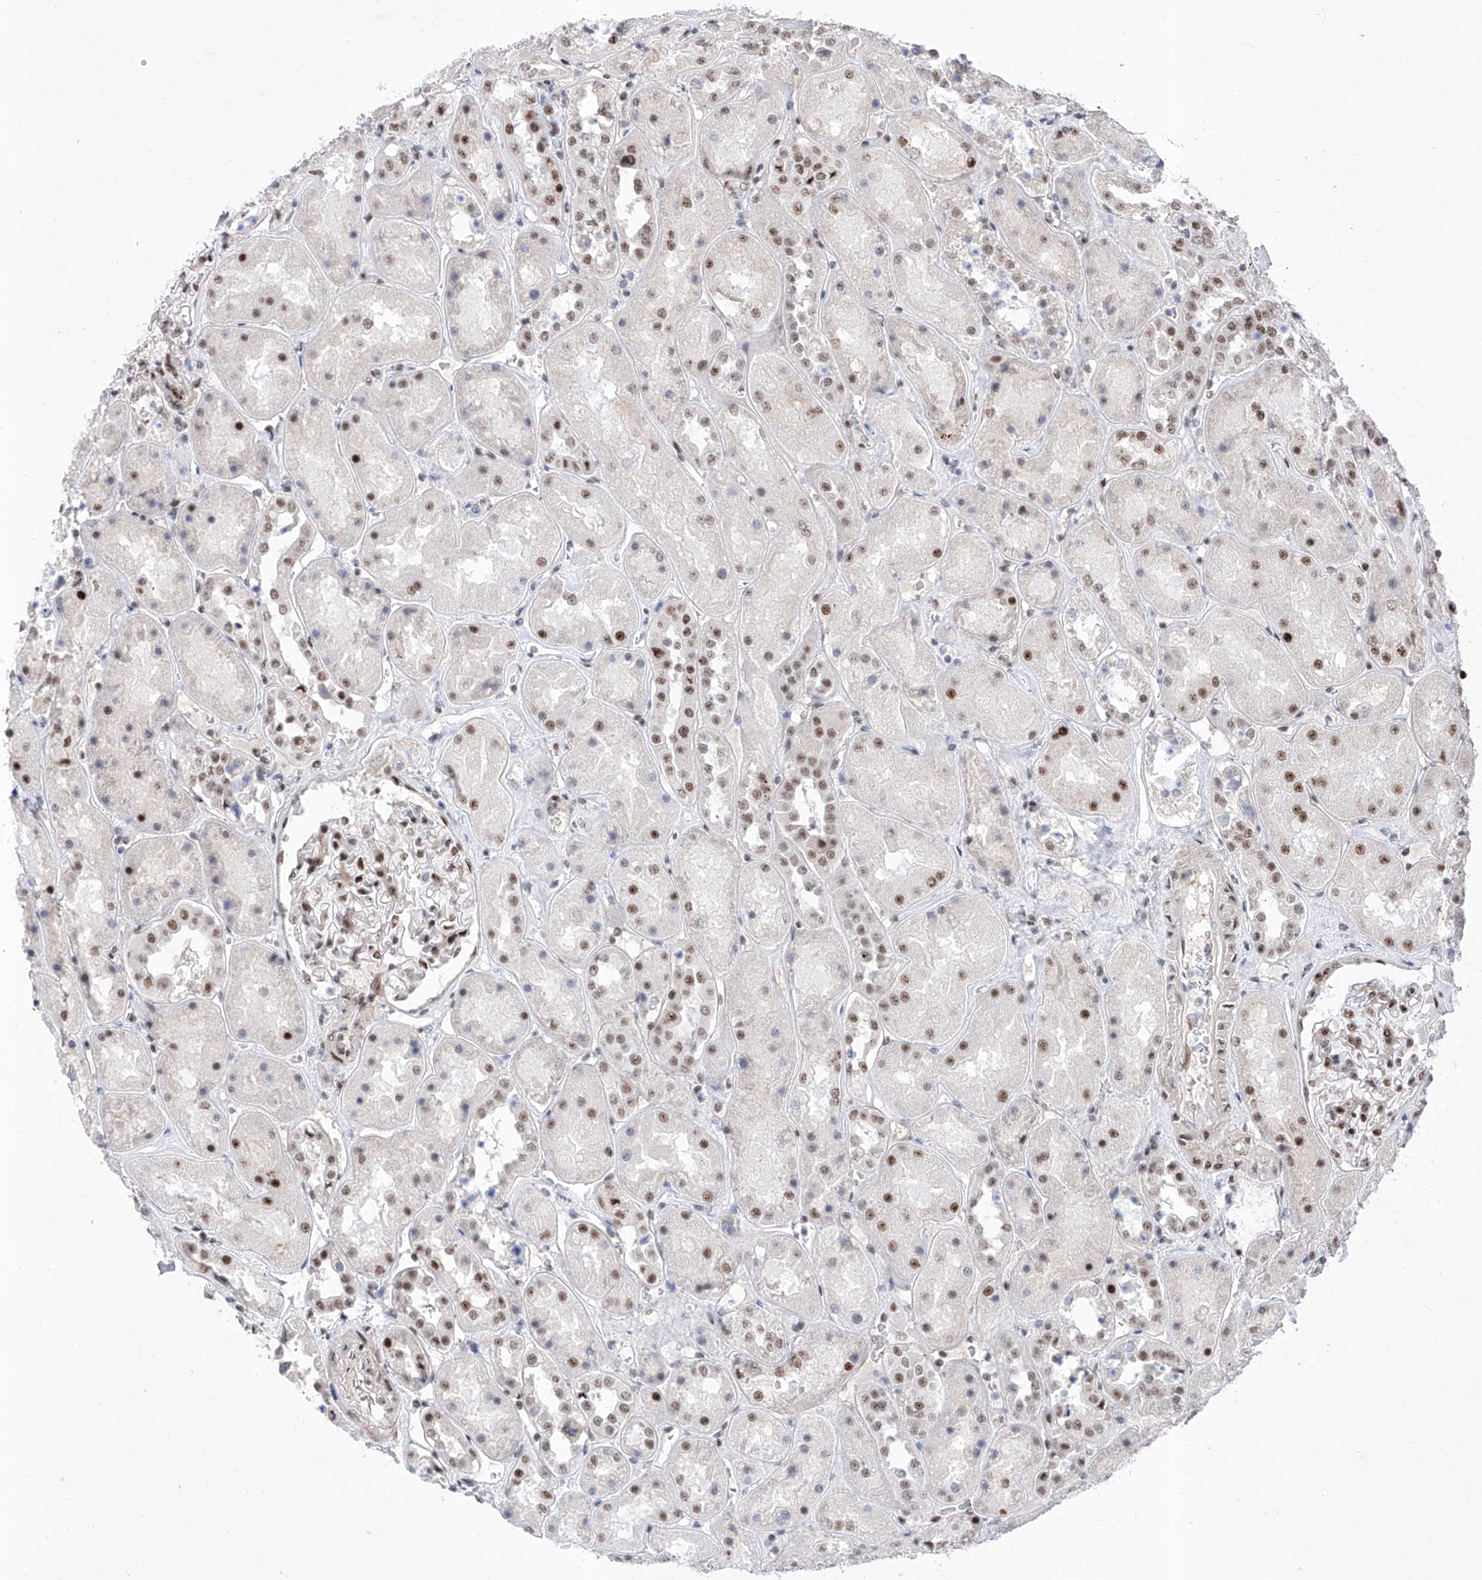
{"staining": {"intensity": "moderate", "quantity": "25%-75%", "location": "nuclear"}, "tissue": "kidney", "cell_type": "Cells in glomeruli", "image_type": "normal", "snomed": [{"axis": "morphology", "description": "Normal tissue, NOS"}, {"axis": "topography", "description": "Kidney"}], "caption": "Protein expression analysis of normal human kidney reveals moderate nuclear positivity in about 25%-75% of cells in glomeruli.", "gene": "ATN1", "patient": {"sex": "male", "age": 70}}